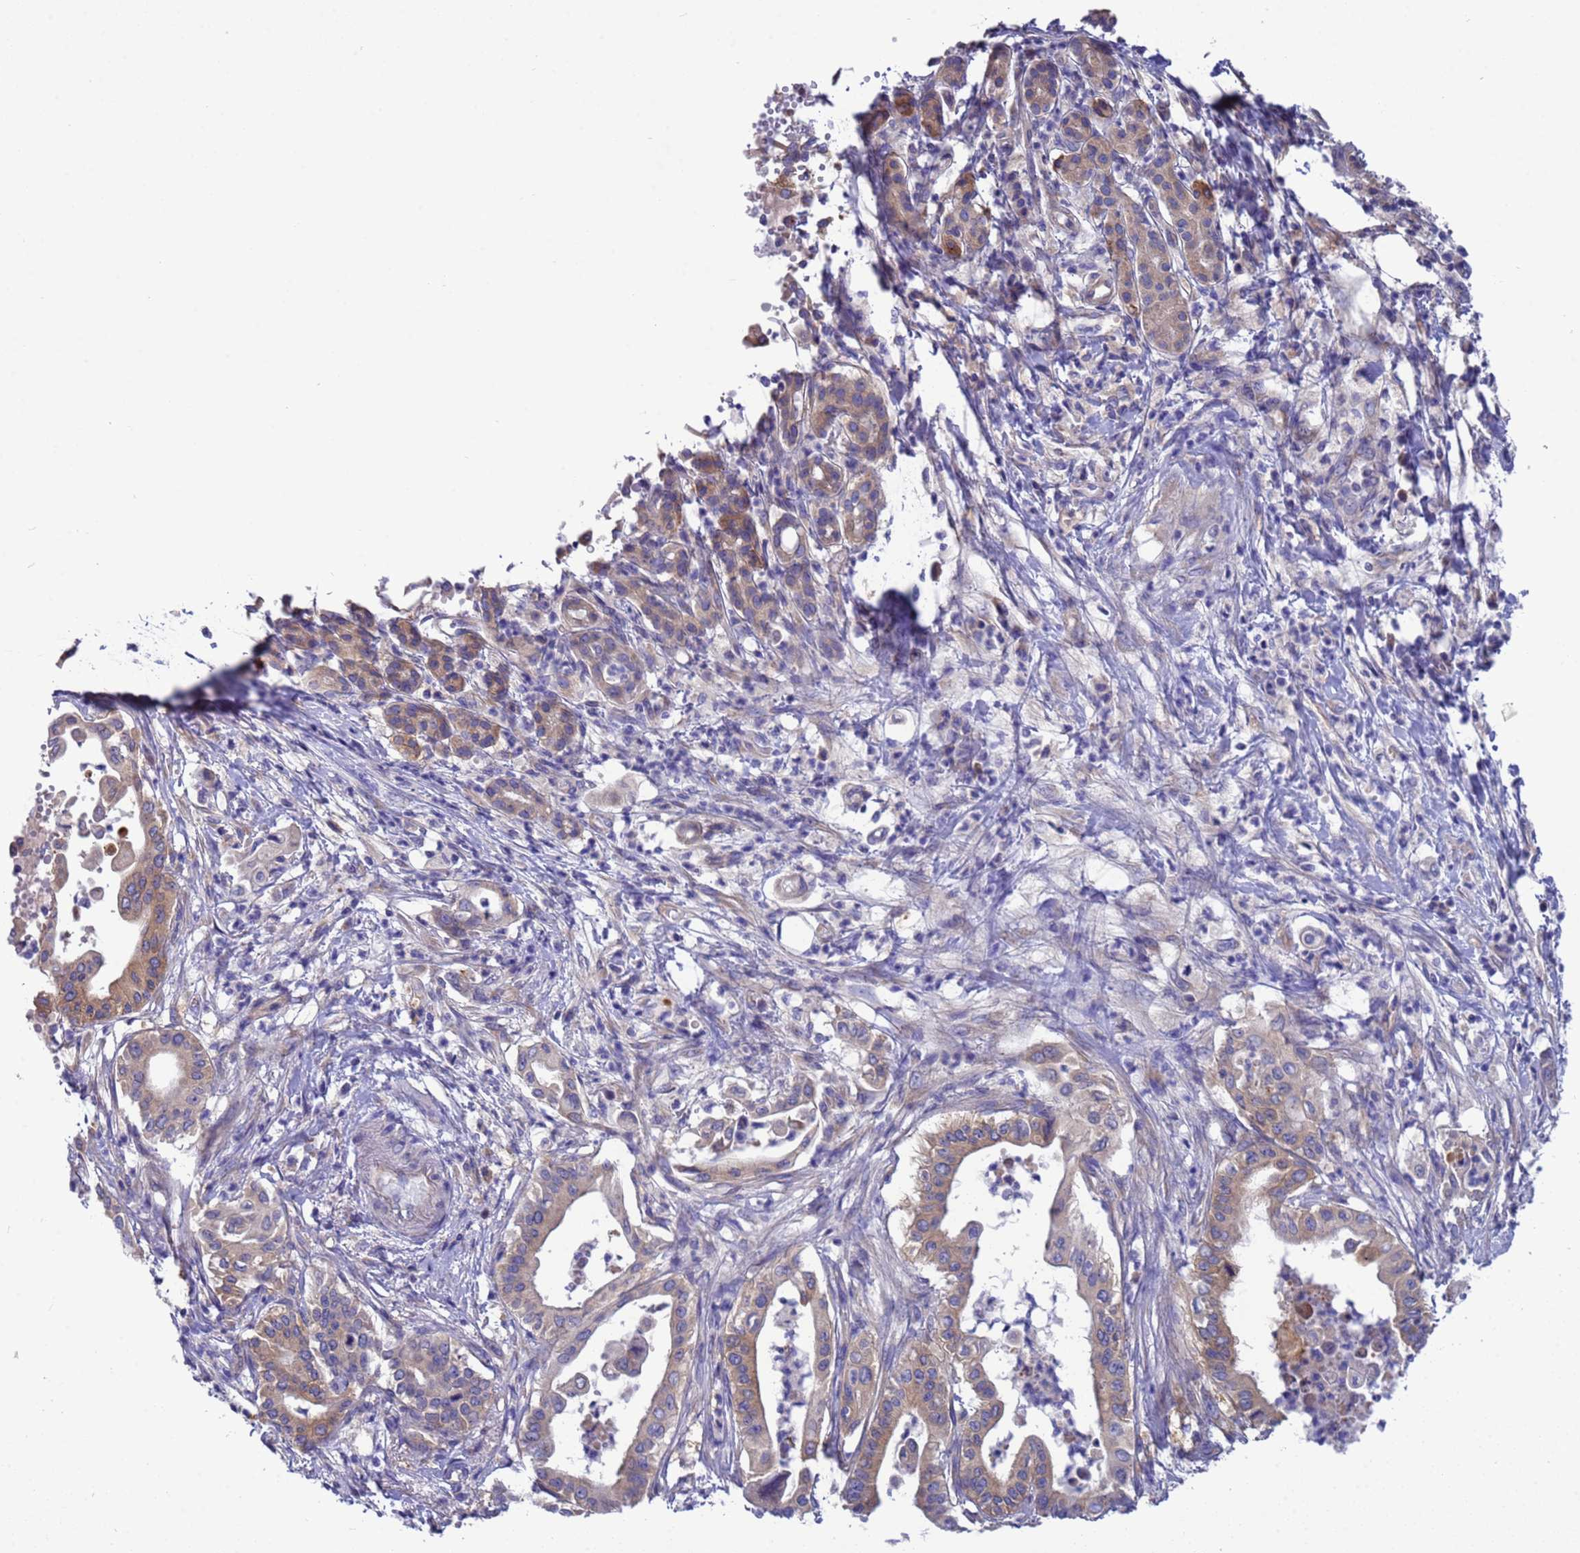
{"staining": {"intensity": "weak", "quantity": "25%-75%", "location": "cytoplasmic/membranous"}, "tissue": "pancreatic cancer", "cell_type": "Tumor cells", "image_type": "cancer", "snomed": [{"axis": "morphology", "description": "Adenocarcinoma, NOS"}, {"axis": "topography", "description": "Pancreas"}], "caption": "This is an image of immunohistochemistry staining of pancreatic cancer (adenocarcinoma), which shows weak expression in the cytoplasmic/membranous of tumor cells.", "gene": "RC3H2", "patient": {"sex": "female", "age": 77}}